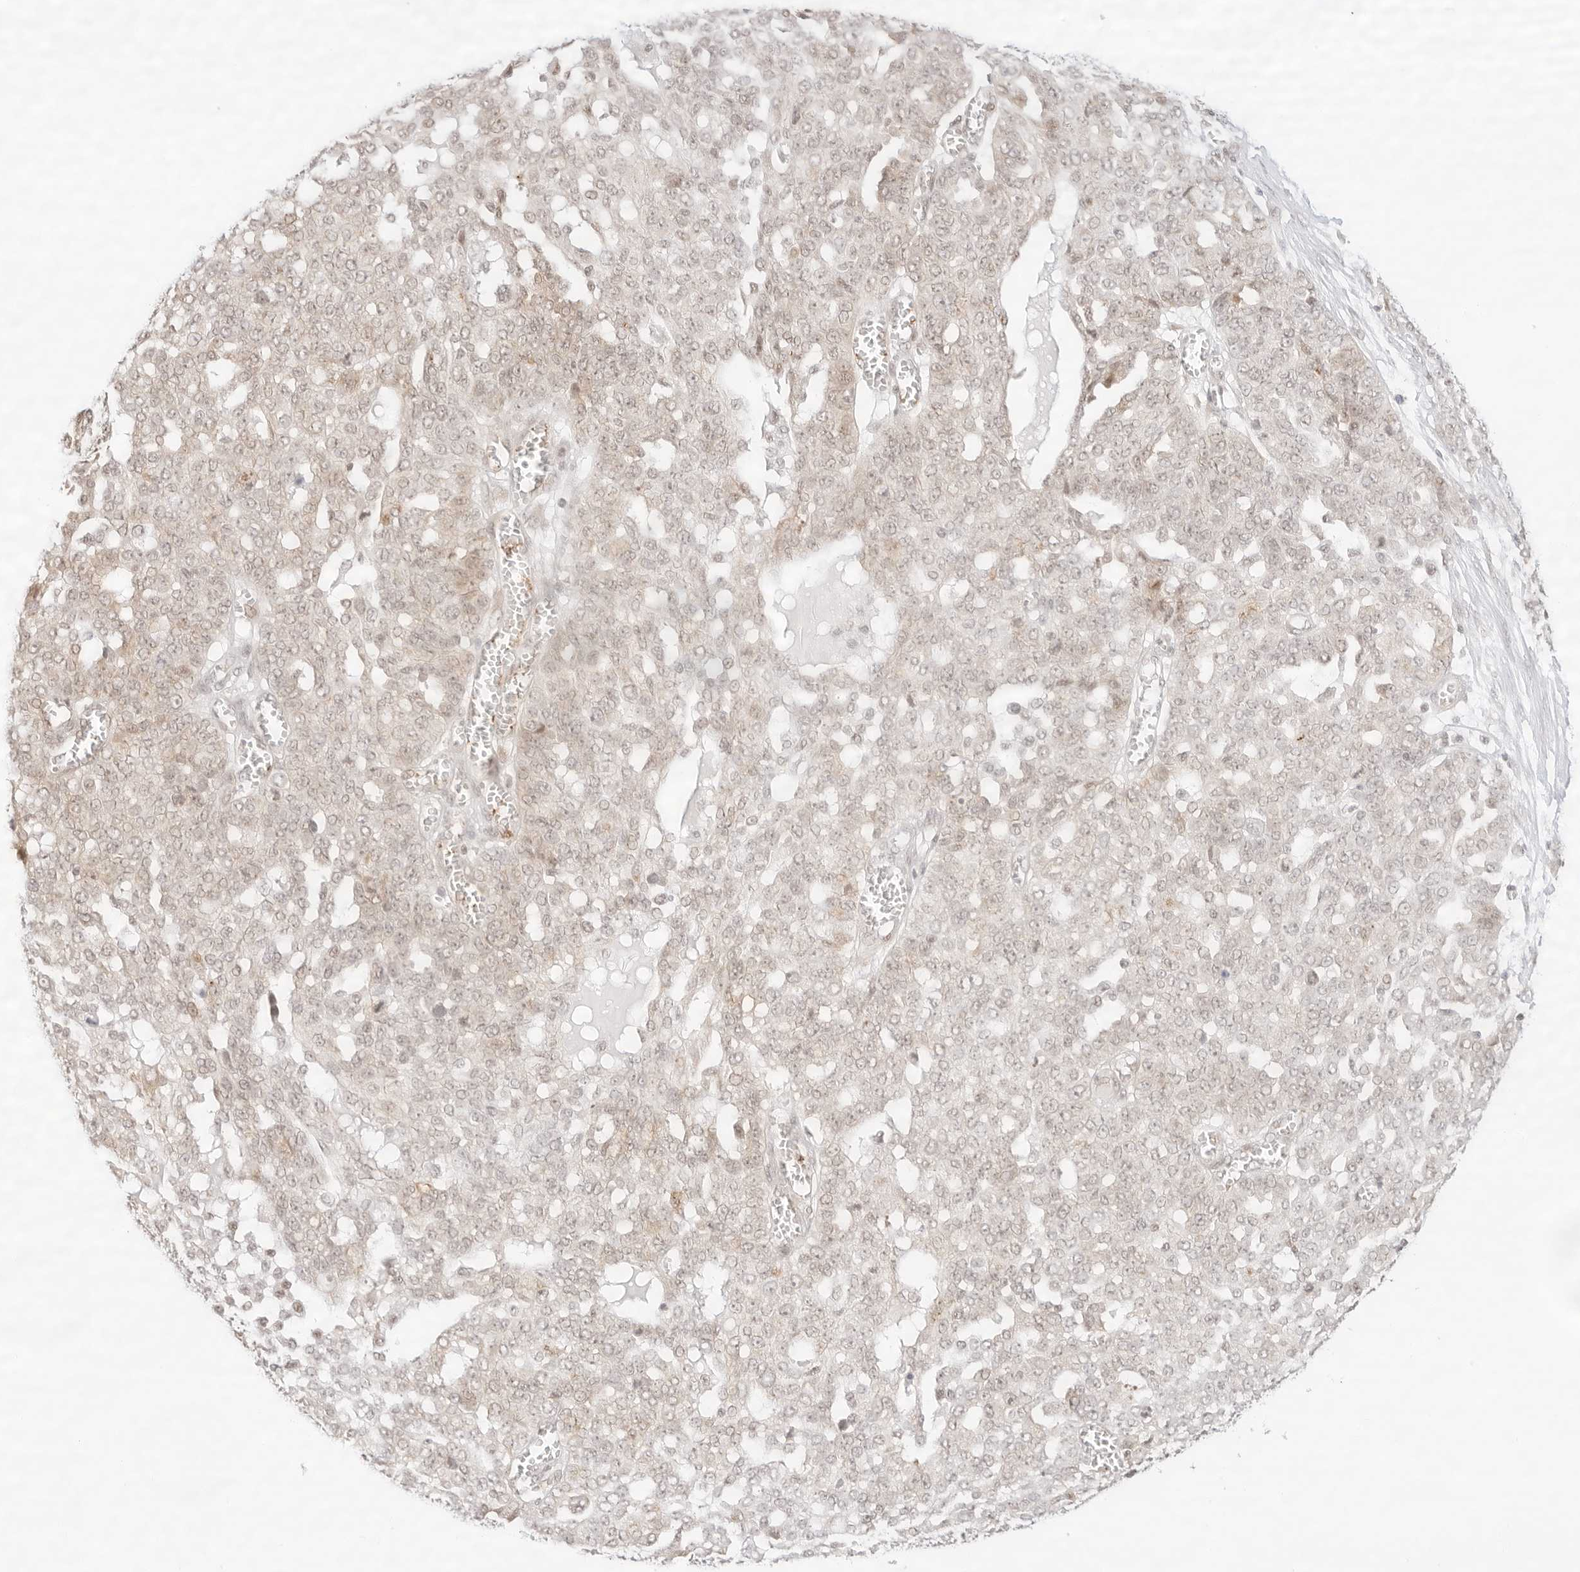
{"staining": {"intensity": "weak", "quantity": "<25%", "location": "cytoplasmic/membranous,nuclear"}, "tissue": "ovarian cancer", "cell_type": "Tumor cells", "image_type": "cancer", "snomed": [{"axis": "morphology", "description": "Cystadenocarcinoma, serous, NOS"}, {"axis": "topography", "description": "Soft tissue"}, {"axis": "topography", "description": "Ovary"}], "caption": "The immunohistochemistry (IHC) histopathology image has no significant positivity in tumor cells of ovarian serous cystadenocarcinoma tissue. (DAB IHC visualized using brightfield microscopy, high magnification).", "gene": "GNAS", "patient": {"sex": "female", "age": 57}}